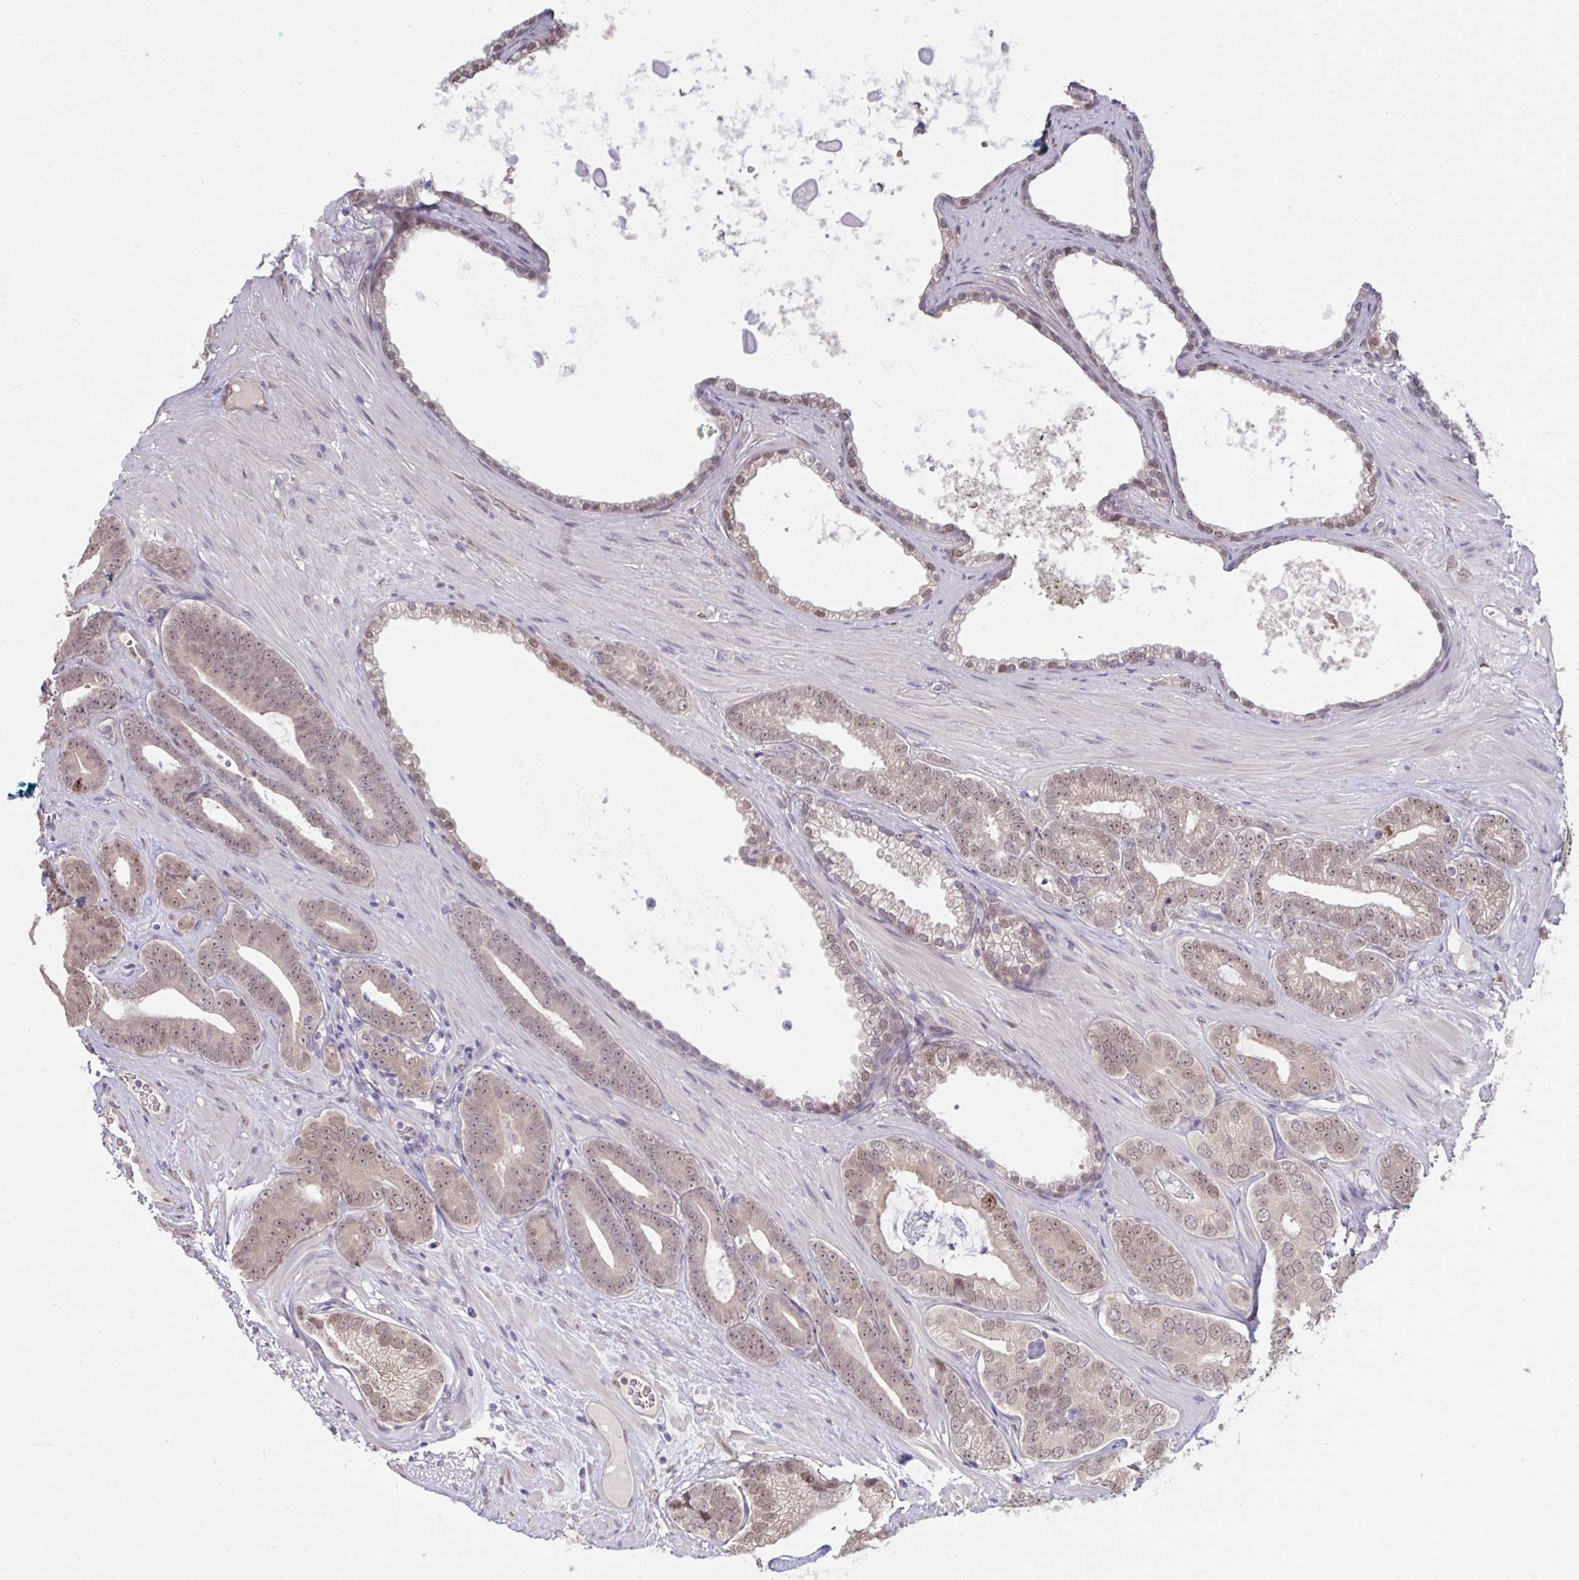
{"staining": {"intensity": "weak", "quantity": ">75%", "location": "cytoplasmic/membranous,nuclear"}, "tissue": "prostate cancer", "cell_type": "Tumor cells", "image_type": "cancer", "snomed": [{"axis": "morphology", "description": "Adenocarcinoma, Low grade"}, {"axis": "topography", "description": "Prostate"}], "caption": "This is a photomicrograph of immunohistochemistry (IHC) staining of prostate cancer (low-grade adenocarcinoma), which shows weak positivity in the cytoplasmic/membranous and nuclear of tumor cells.", "gene": "SETD7", "patient": {"sex": "male", "age": 61}}